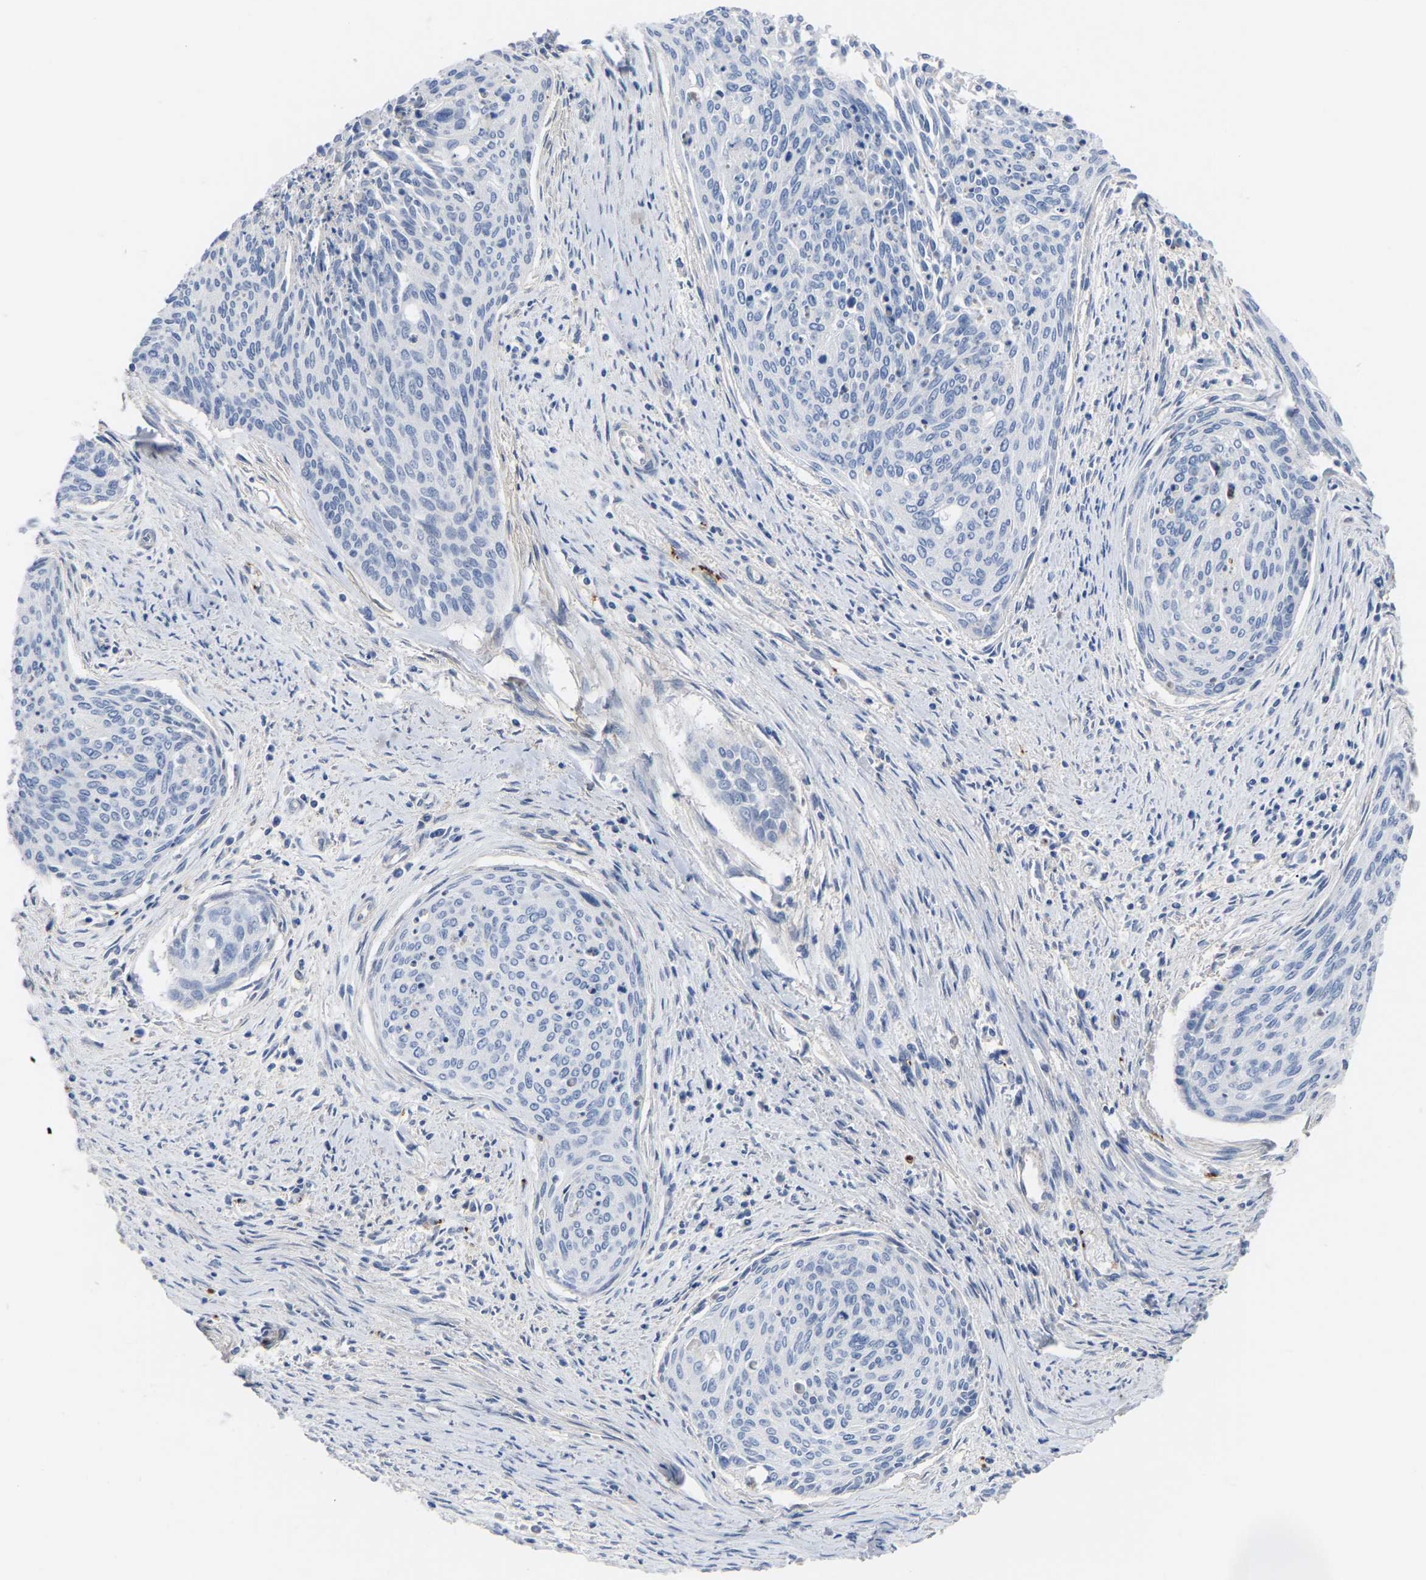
{"staining": {"intensity": "negative", "quantity": "none", "location": "none"}, "tissue": "cervical cancer", "cell_type": "Tumor cells", "image_type": "cancer", "snomed": [{"axis": "morphology", "description": "Squamous cell carcinoma, NOS"}, {"axis": "topography", "description": "Cervix"}], "caption": "Immunohistochemistry image of neoplastic tissue: human squamous cell carcinoma (cervical) stained with DAB reveals no significant protein positivity in tumor cells.", "gene": "ZNF449", "patient": {"sex": "female", "age": 55}}